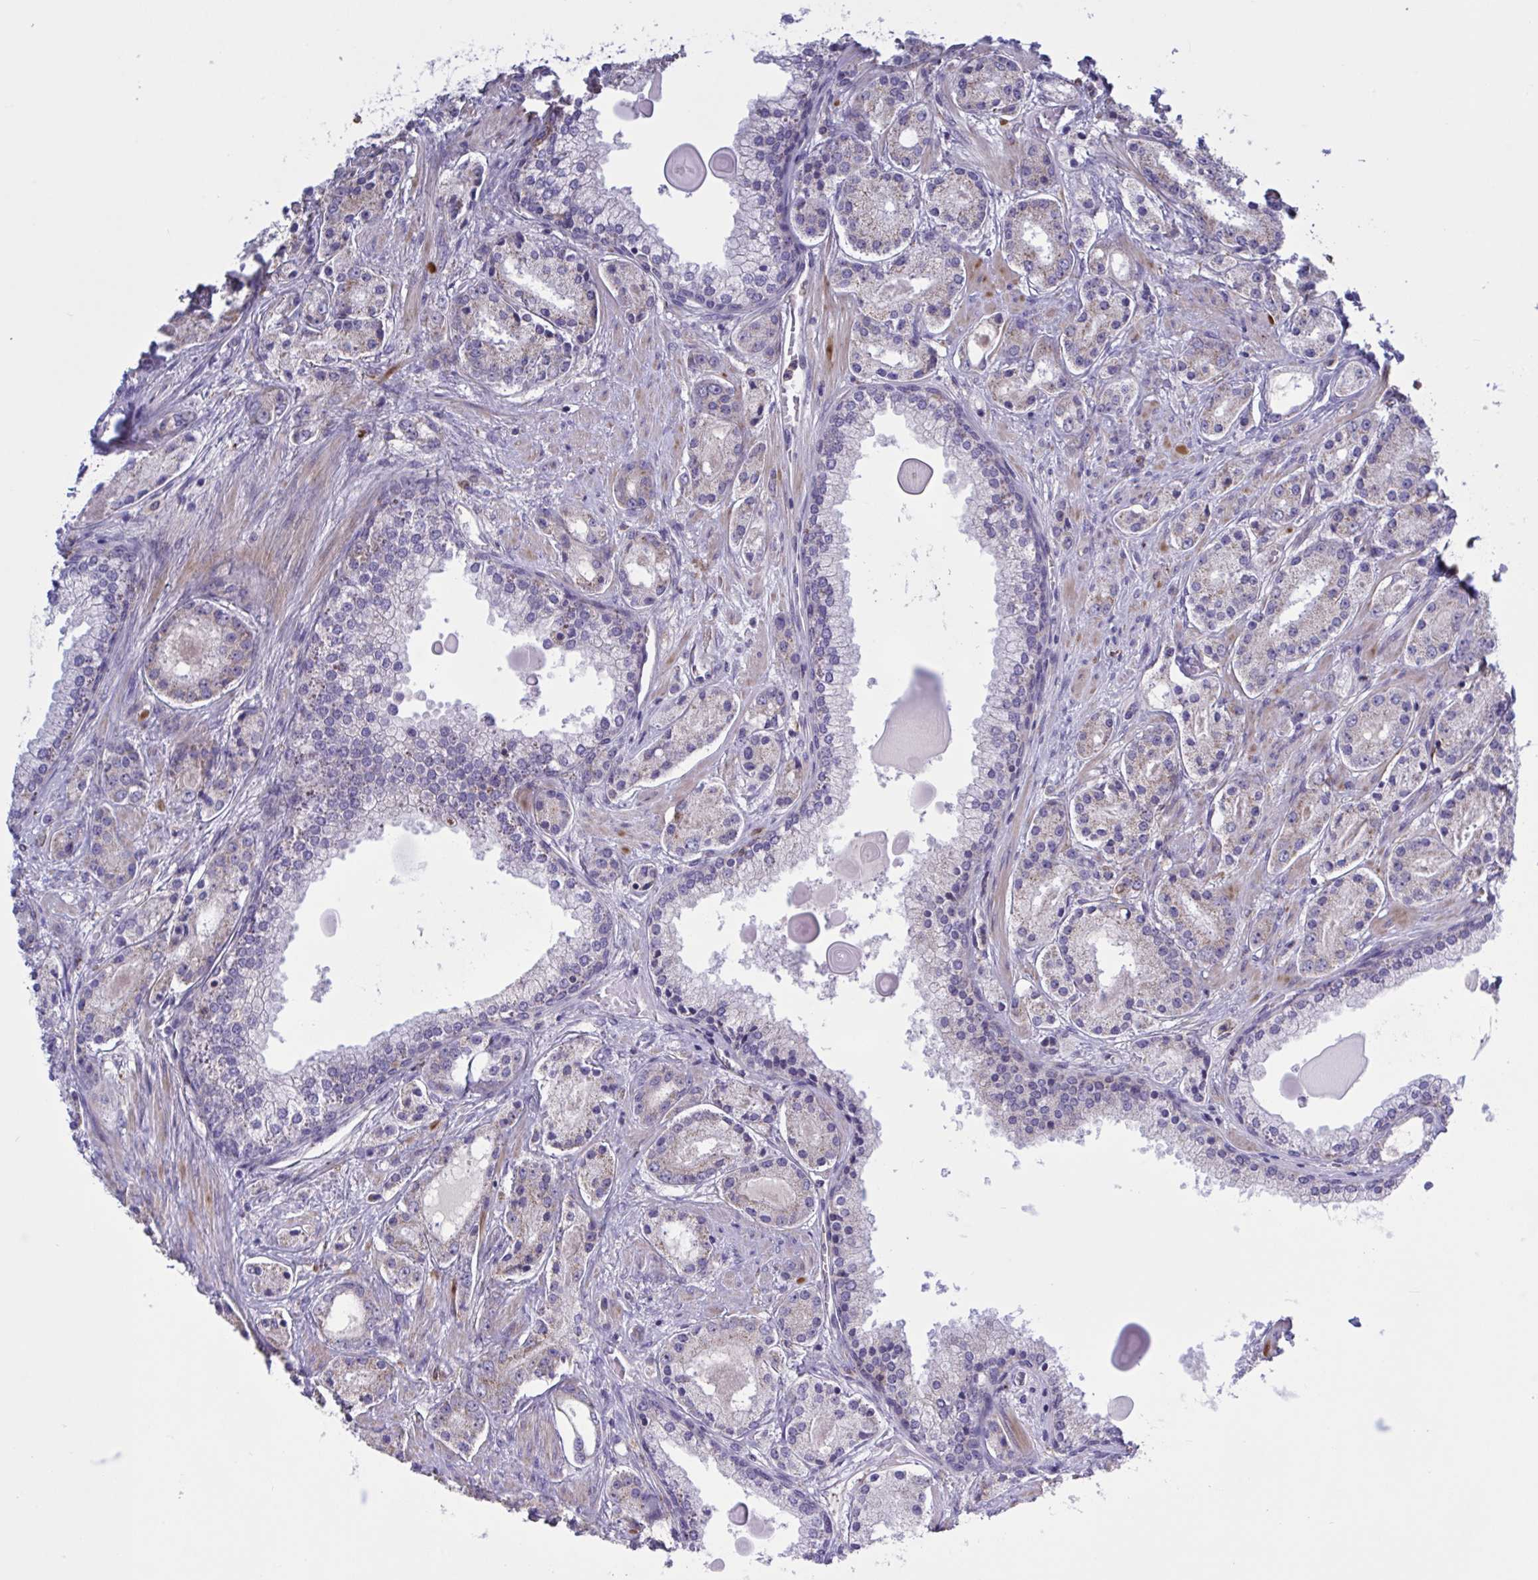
{"staining": {"intensity": "weak", "quantity": ">75%", "location": "cytoplasmic/membranous"}, "tissue": "prostate cancer", "cell_type": "Tumor cells", "image_type": "cancer", "snomed": [{"axis": "morphology", "description": "Adenocarcinoma, High grade"}, {"axis": "topography", "description": "Prostate"}], "caption": "Prostate cancer (adenocarcinoma (high-grade)) stained with DAB immunohistochemistry (IHC) reveals low levels of weak cytoplasmic/membranous staining in about >75% of tumor cells.", "gene": "CD101", "patient": {"sex": "male", "age": 67}}